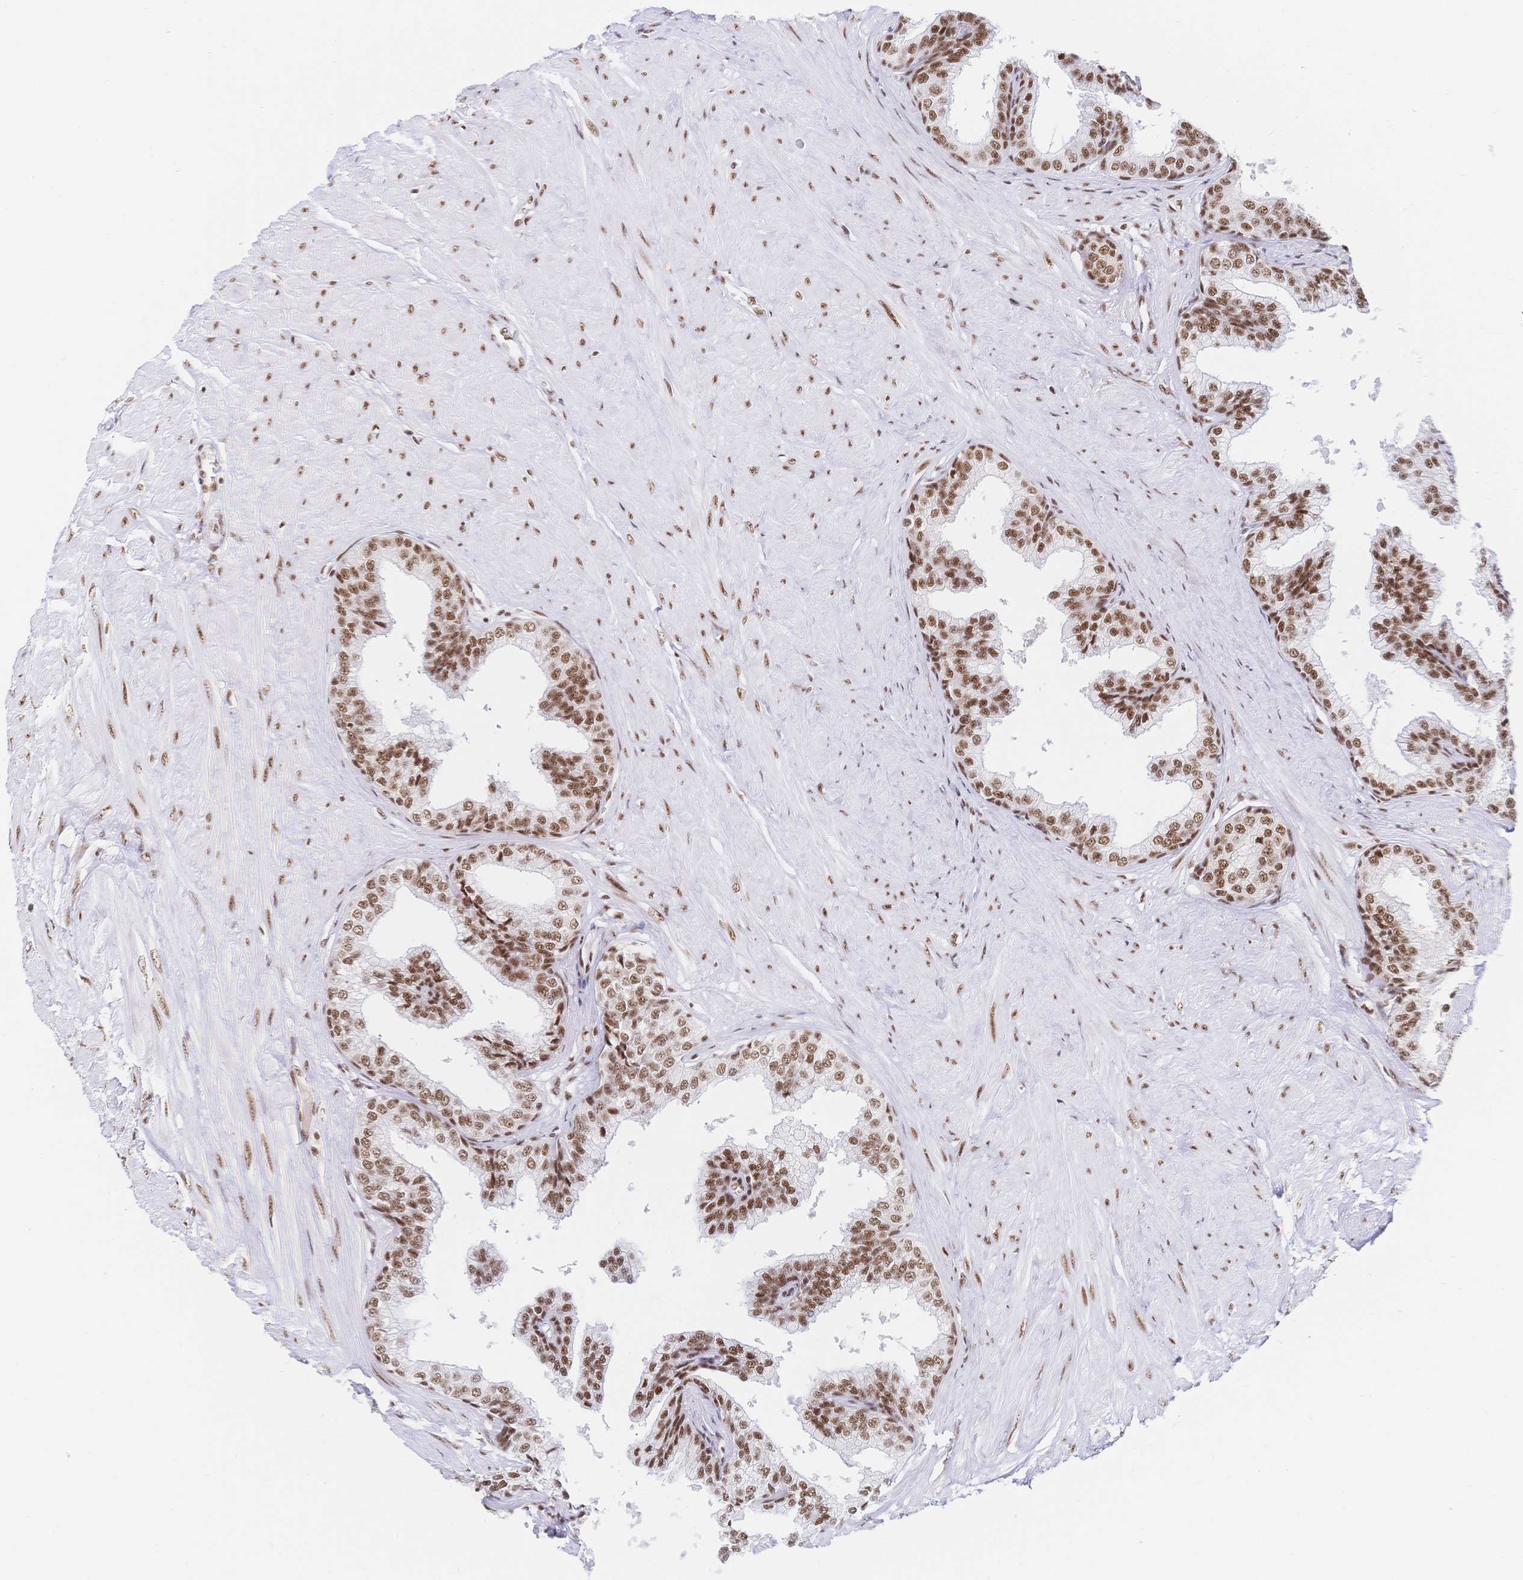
{"staining": {"intensity": "moderate", "quantity": ">75%", "location": "nuclear"}, "tissue": "prostate", "cell_type": "Glandular cells", "image_type": "normal", "snomed": [{"axis": "morphology", "description": "Normal tissue, NOS"}, {"axis": "topography", "description": "Prostate"}, {"axis": "topography", "description": "Peripheral nerve tissue"}], "caption": "Protein positivity by IHC displays moderate nuclear positivity in about >75% of glandular cells in unremarkable prostate. Nuclei are stained in blue.", "gene": "SRSF1", "patient": {"sex": "male", "age": 55}}